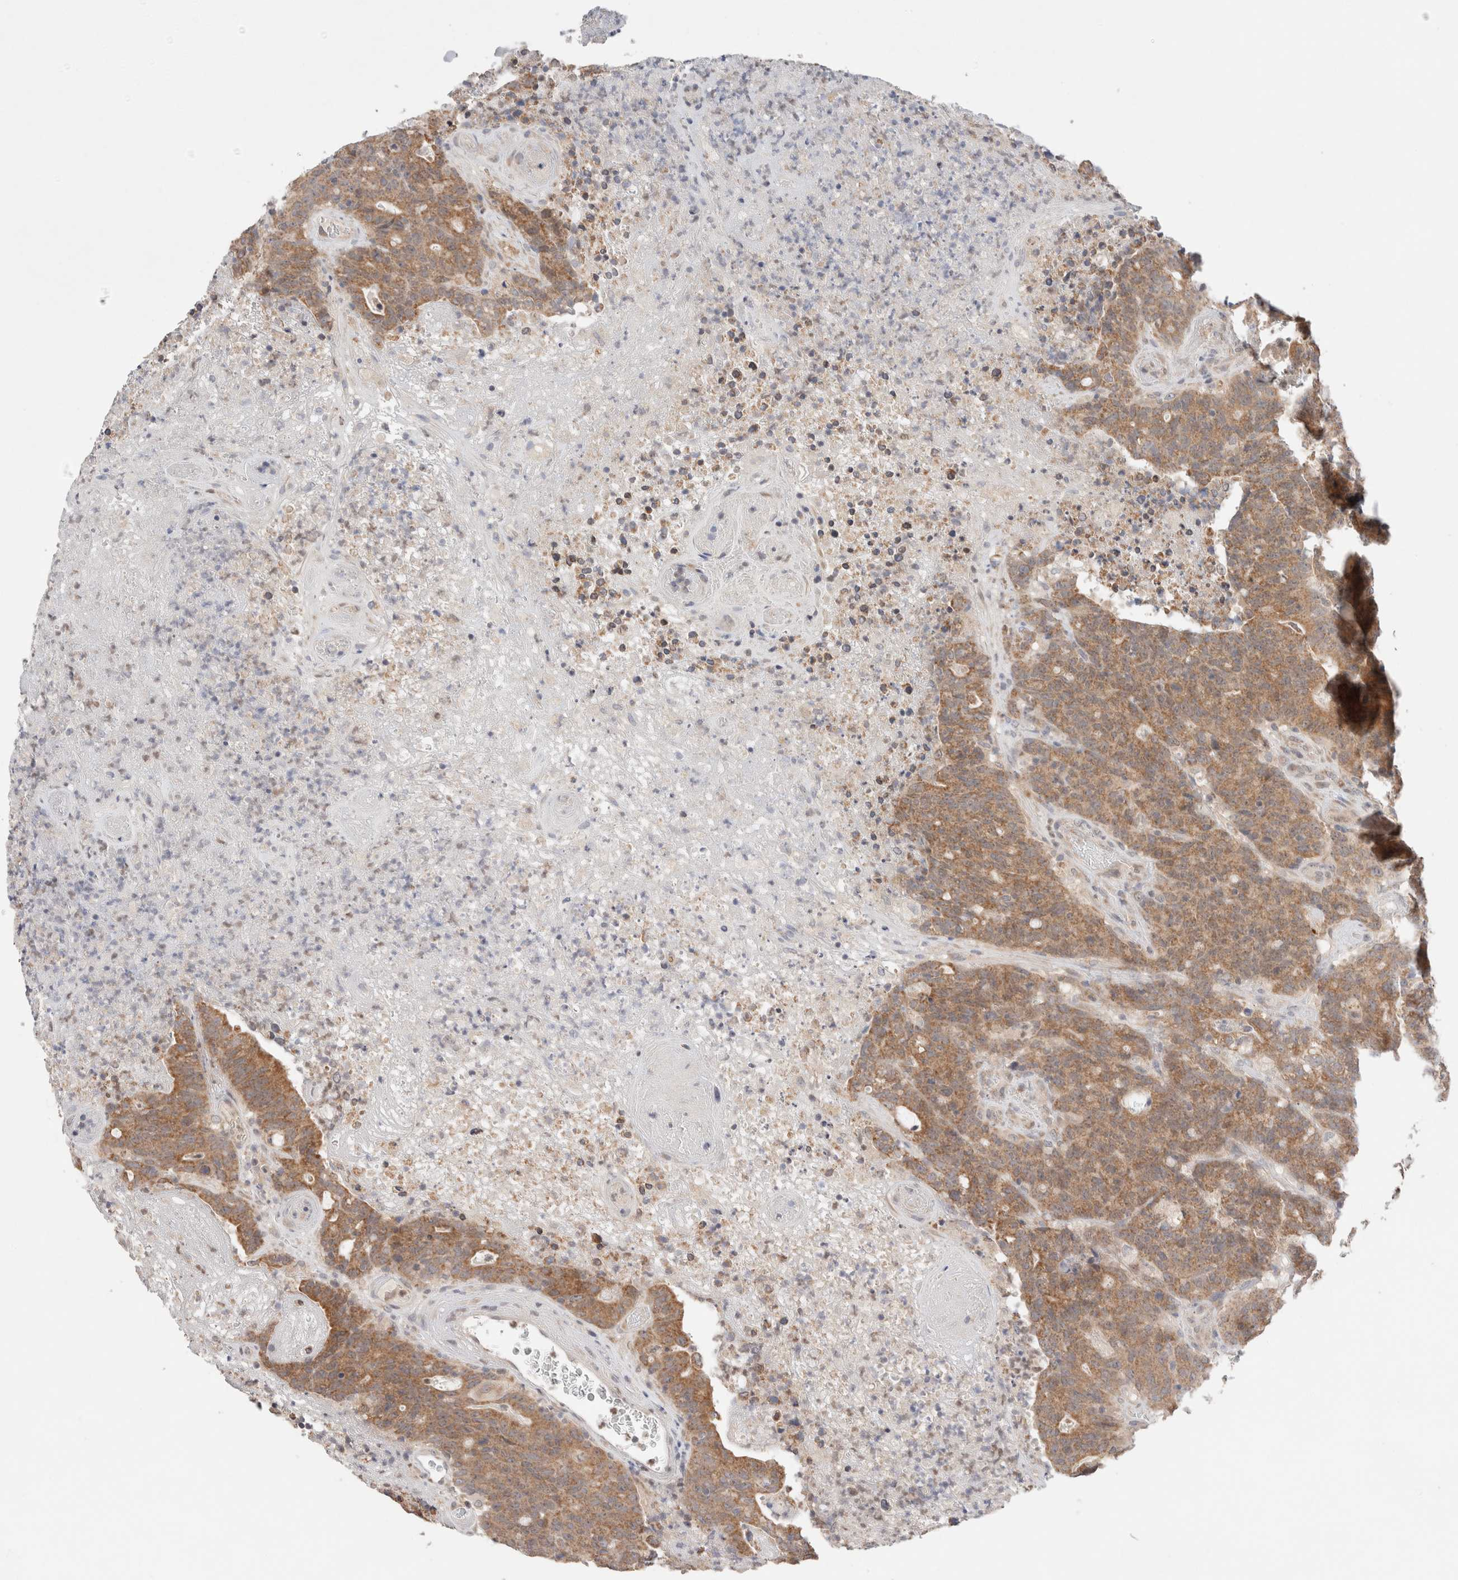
{"staining": {"intensity": "moderate", "quantity": ">75%", "location": "cytoplasmic/membranous"}, "tissue": "colorectal cancer", "cell_type": "Tumor cells", "image_type": "cancer", "snomed": [{"axis": "morphology", "description": "Normal tissue, NOS"}, {"axis": "morphology", "description": "Adenocarcinoma, NOS"}, {"axis": "topography", "description": "Colon"}], "caption": "There is medium levels of moderate cytoplasmic/membranous staining in tumor cells of colorectal cancer, as demonstrated by immunohistochemical staining (brown color).", "gene": "ERI3", "patient": {"sex": "female", "age": 75}}